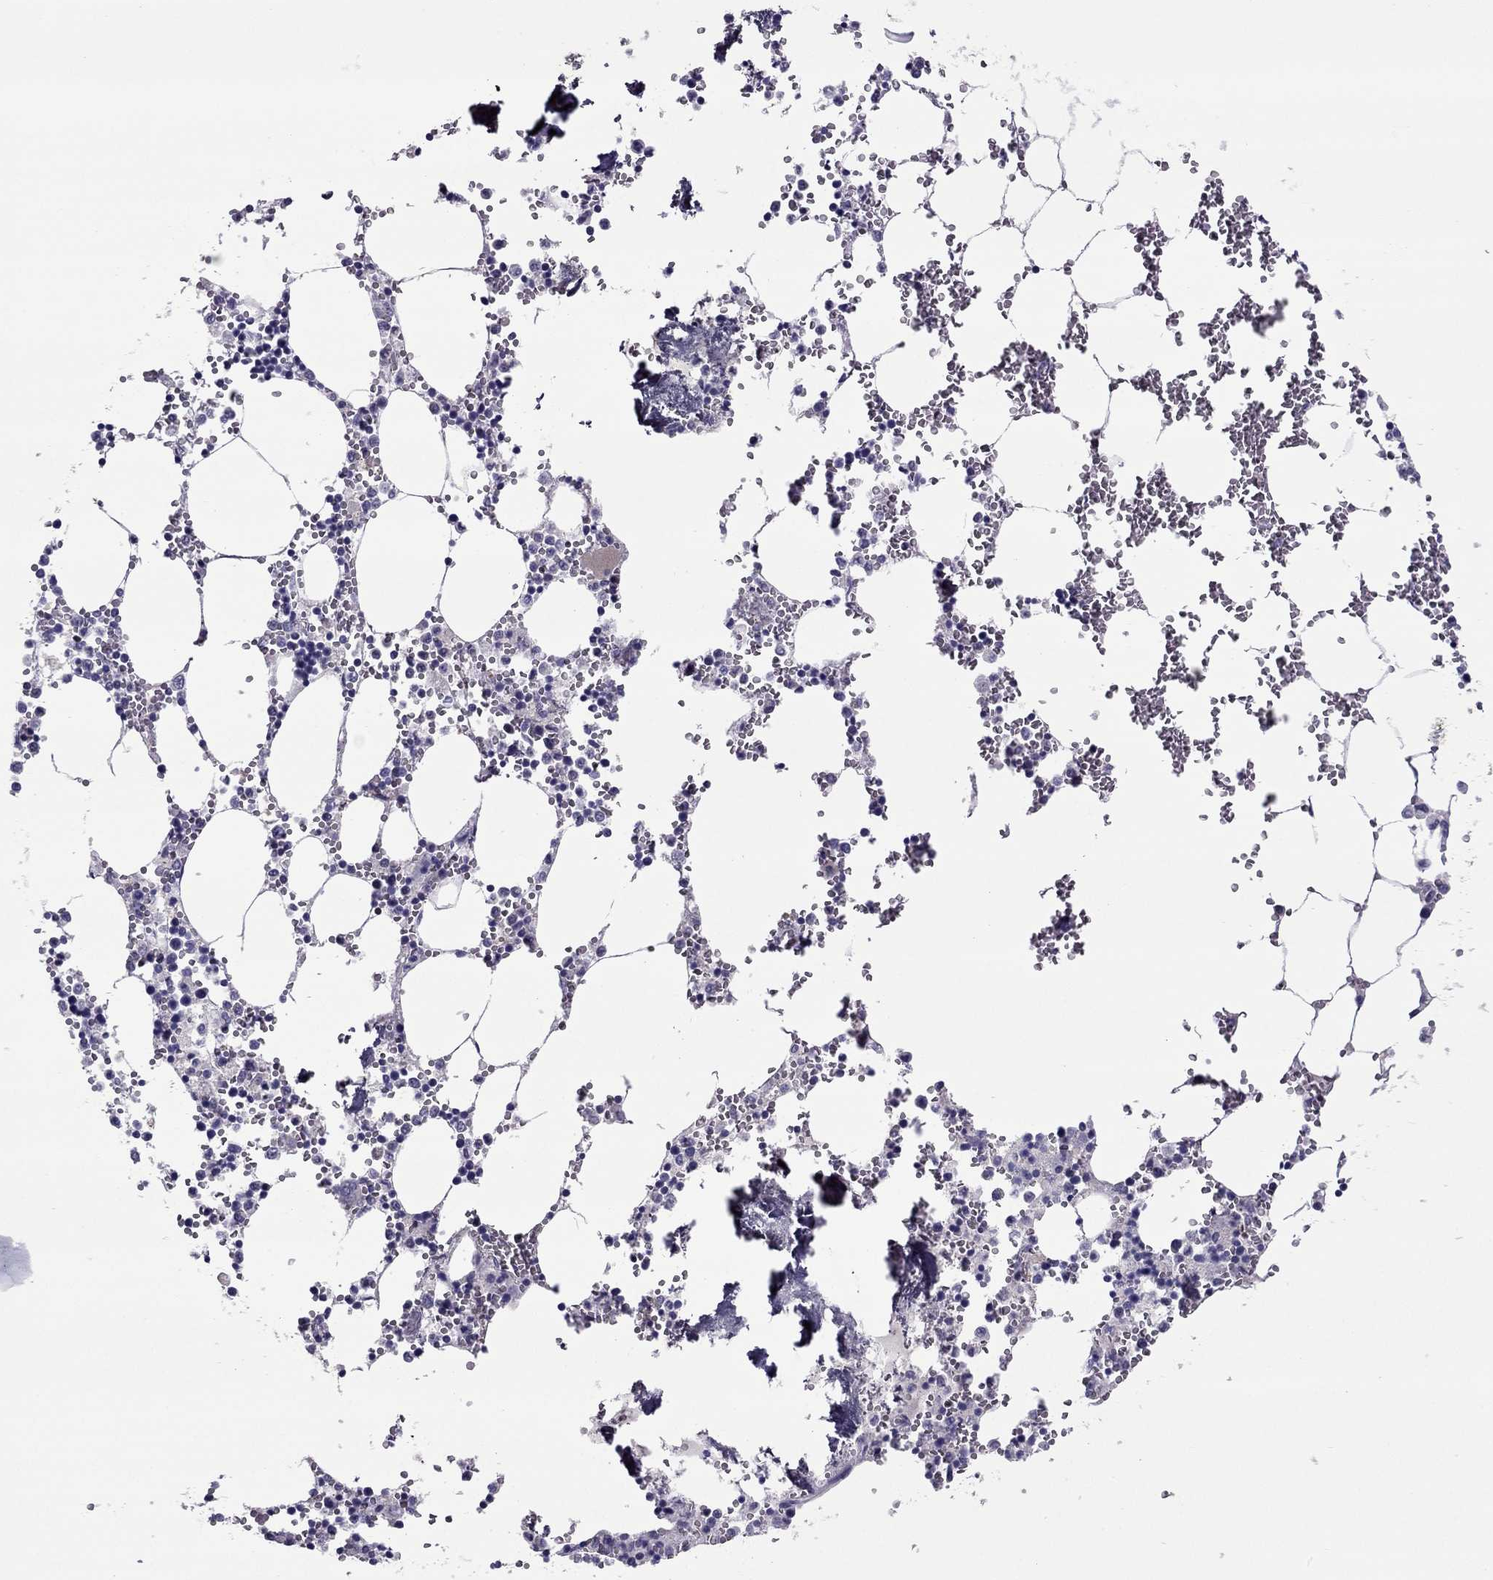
{"staining": {"intensity": "negative", "quantity": "none", "location": "none"}, "tissue": "bone marrow", "cell_type": "Hematopoietic cells", "image_type": "normal", "snomed": [{"axis": "morphology", "description": "Normal tissue, NOS"}, {"axis": "topography", "description": "Bone marrow"}], "caption": "DAB immunohistochemical staining of normal bone marrow shows no significant staining in hematopoietic cells.", "gene": "MYBPH", "patient": {"sex": "male", "age": 54}}